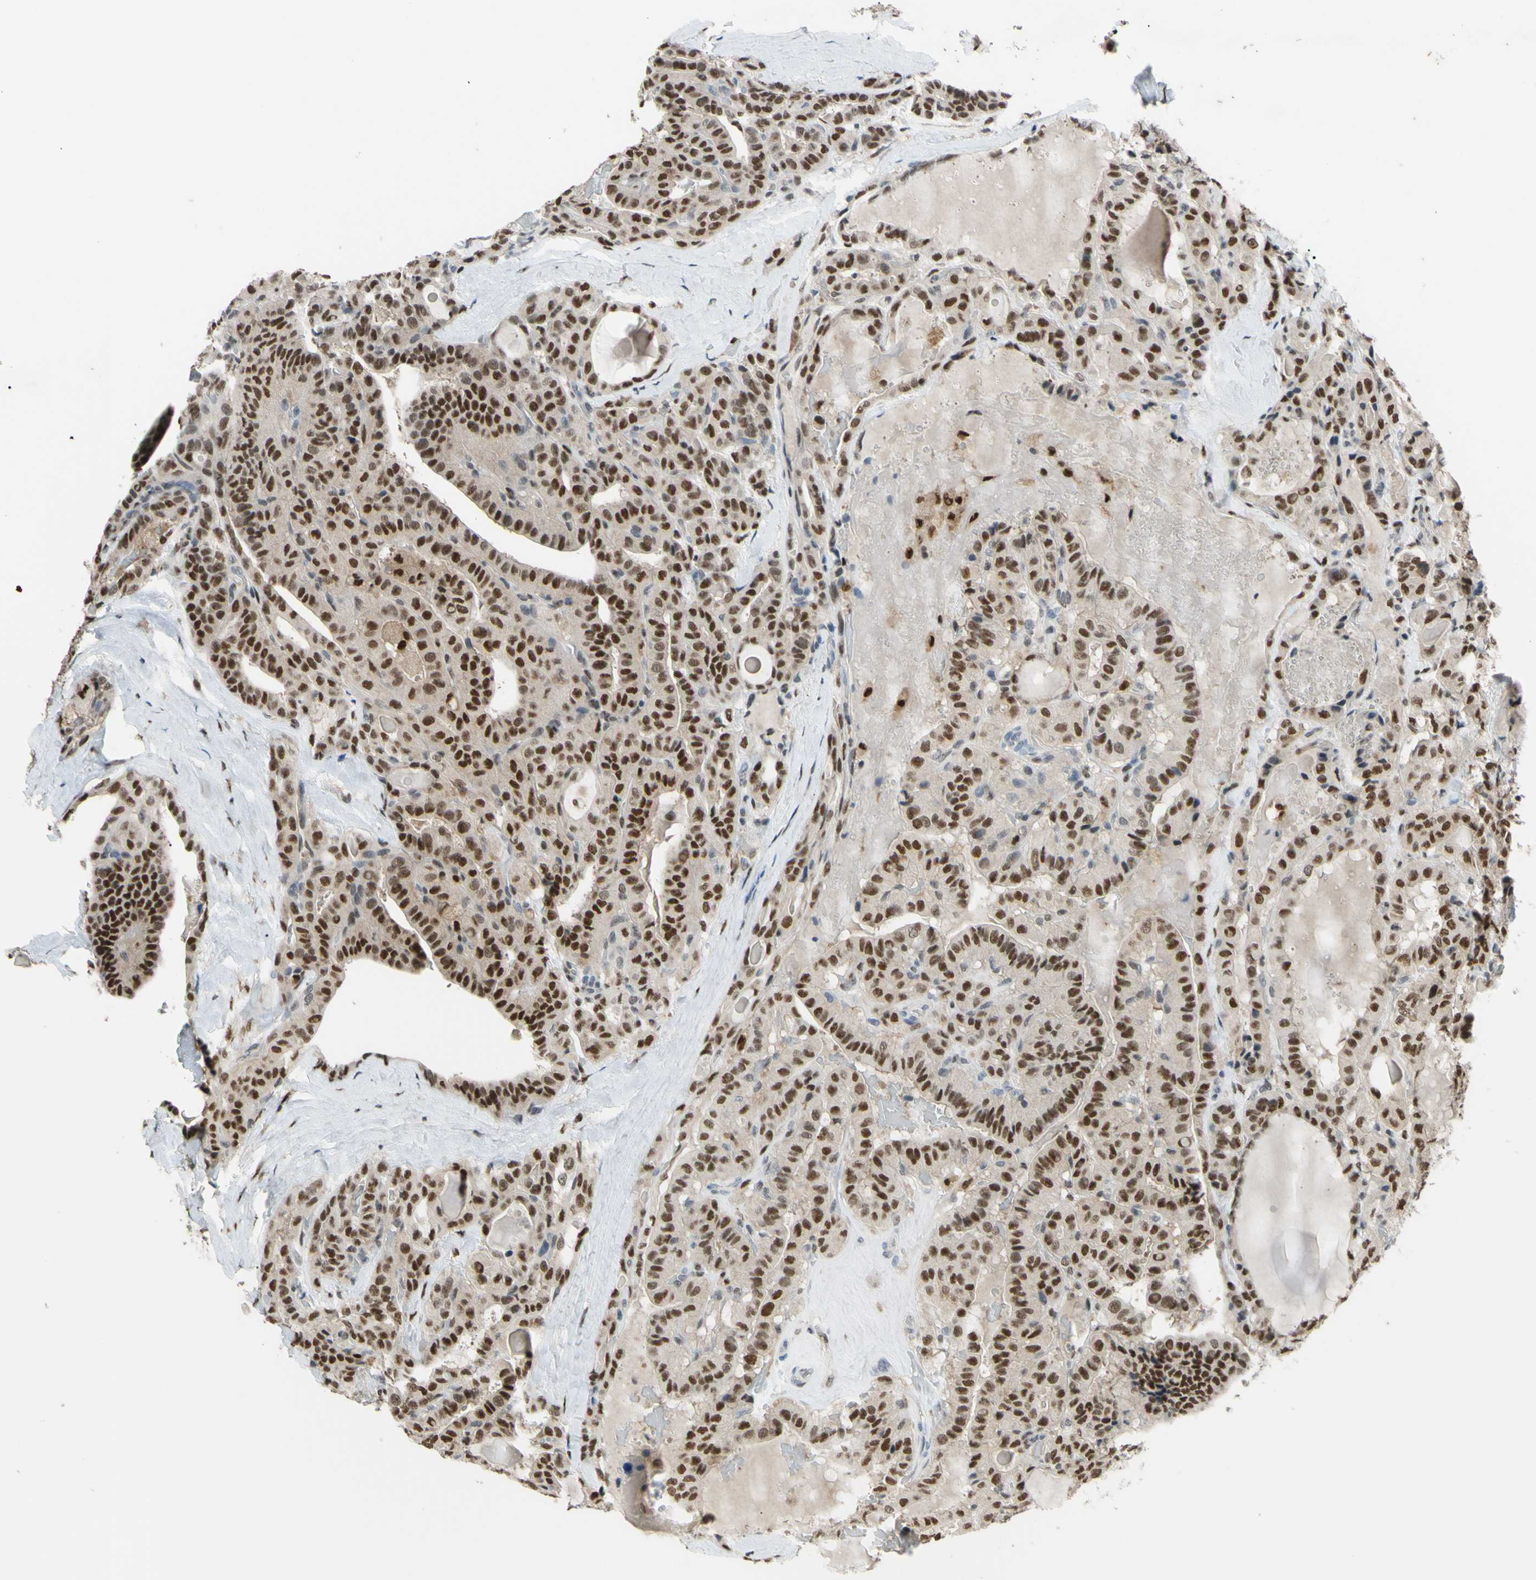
{"staining": {"intensity": "strong", "quantity": ">75%", "location": "cytoplasmic/membranous,nuclear"}, "tissue": "thyroid cancer", "cell_type": "Tumor cells", "image_type": "cancer", "snomed": [{"axis": "morphology", "description": "Papillary adenocarcinoma, NOS"}, {"axis": "topography", "description": "Thyroid gland"}], "caption": "Immunohistochemical staining of papillary adenocarcinoma (thyroid) demonstrates high levels of strong cytoplasmic/membranous and nuclear staining in approximately >75% of tumor cells.", "gene": "FKBP5", "patient": {"sex": "male", "age": 77}}